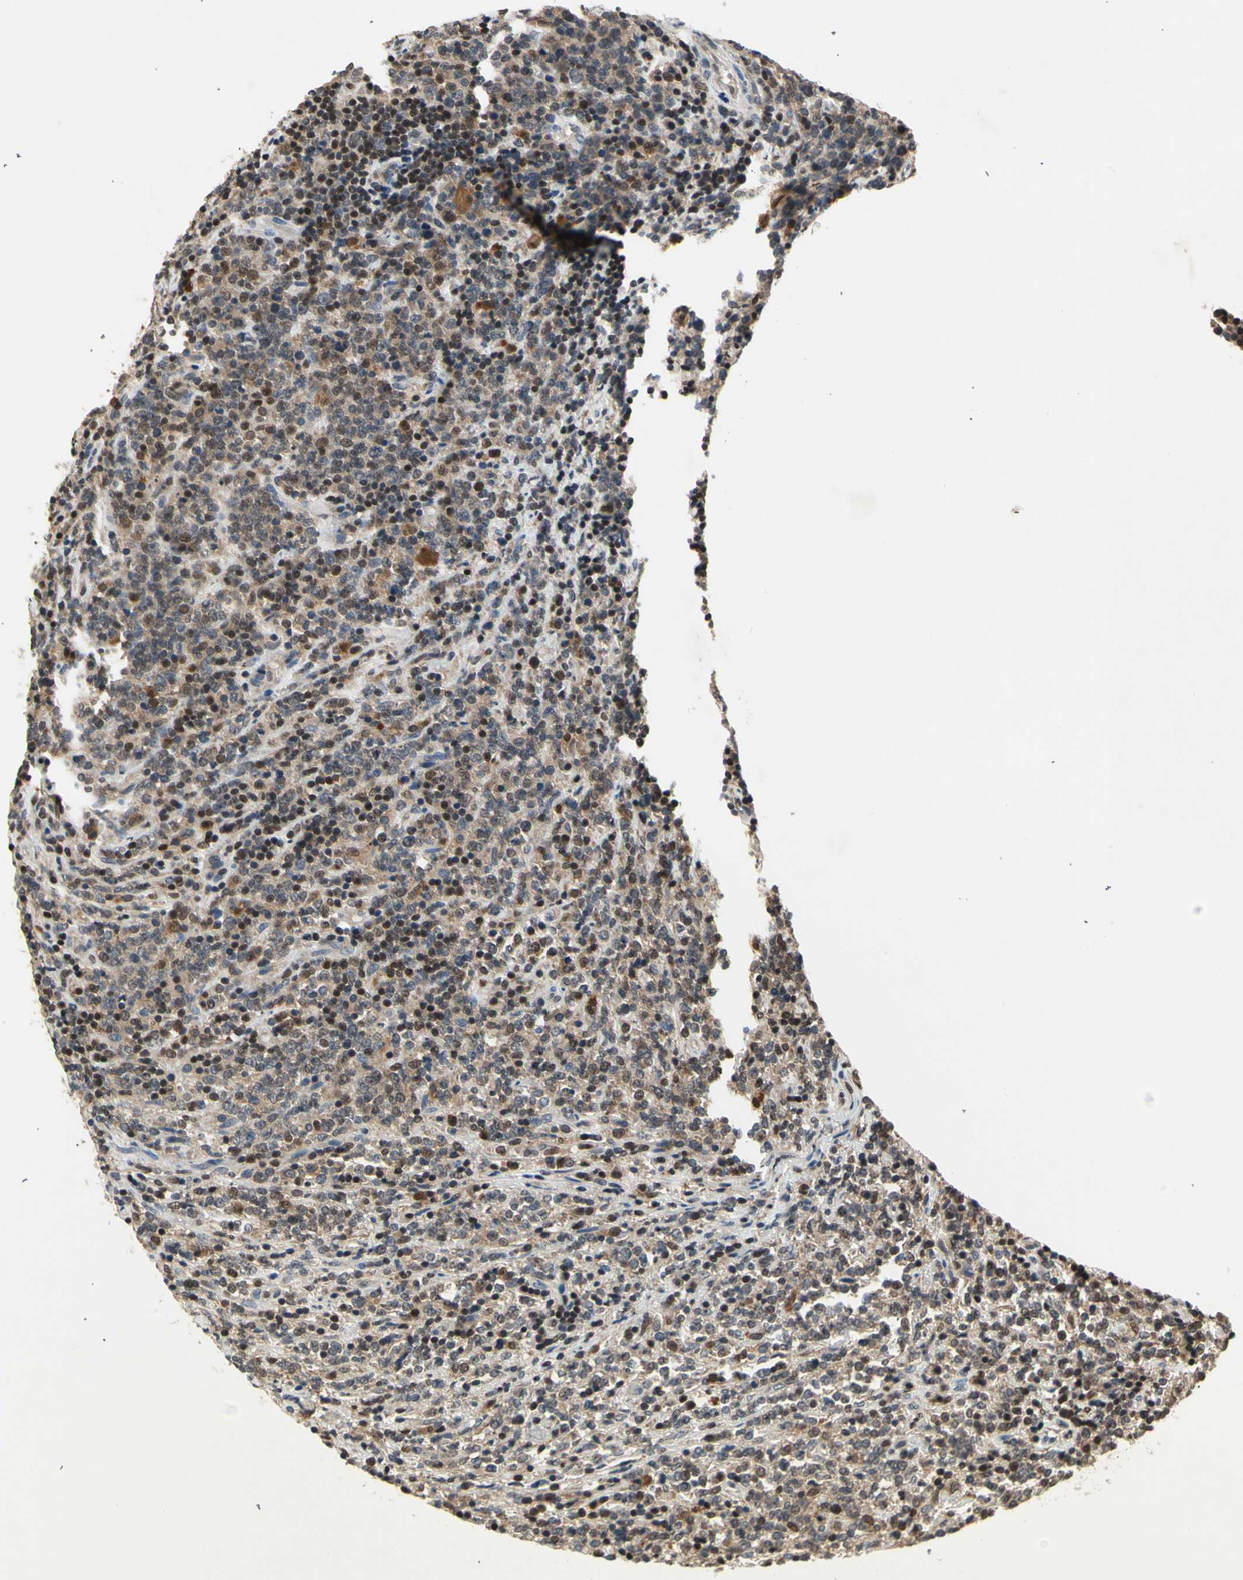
{"staining": {"intensity": "moderate", "quantity": "25%-75%", "location": "nuclear"}, "tissue": "lymphoma", "cell_type": "Tumor cells", "image_type": "cancer", "snomed": [{"axis": "morphology", "description": "Malignant lymphoma, non-Hodgkin's type, High grade"}, {"axis": "topography", "description": "Soft tissue"}], "caption": "Immunohistochemical staining of lymphoma reveals medium levels of moderate nuclear expression in approximately 25%-75% of tumor cells. (brown staining indicates protein expression, while blue staining denotes nuclei).", "gene": "GSR", "patient": {"sex": "male", "age": 18}}